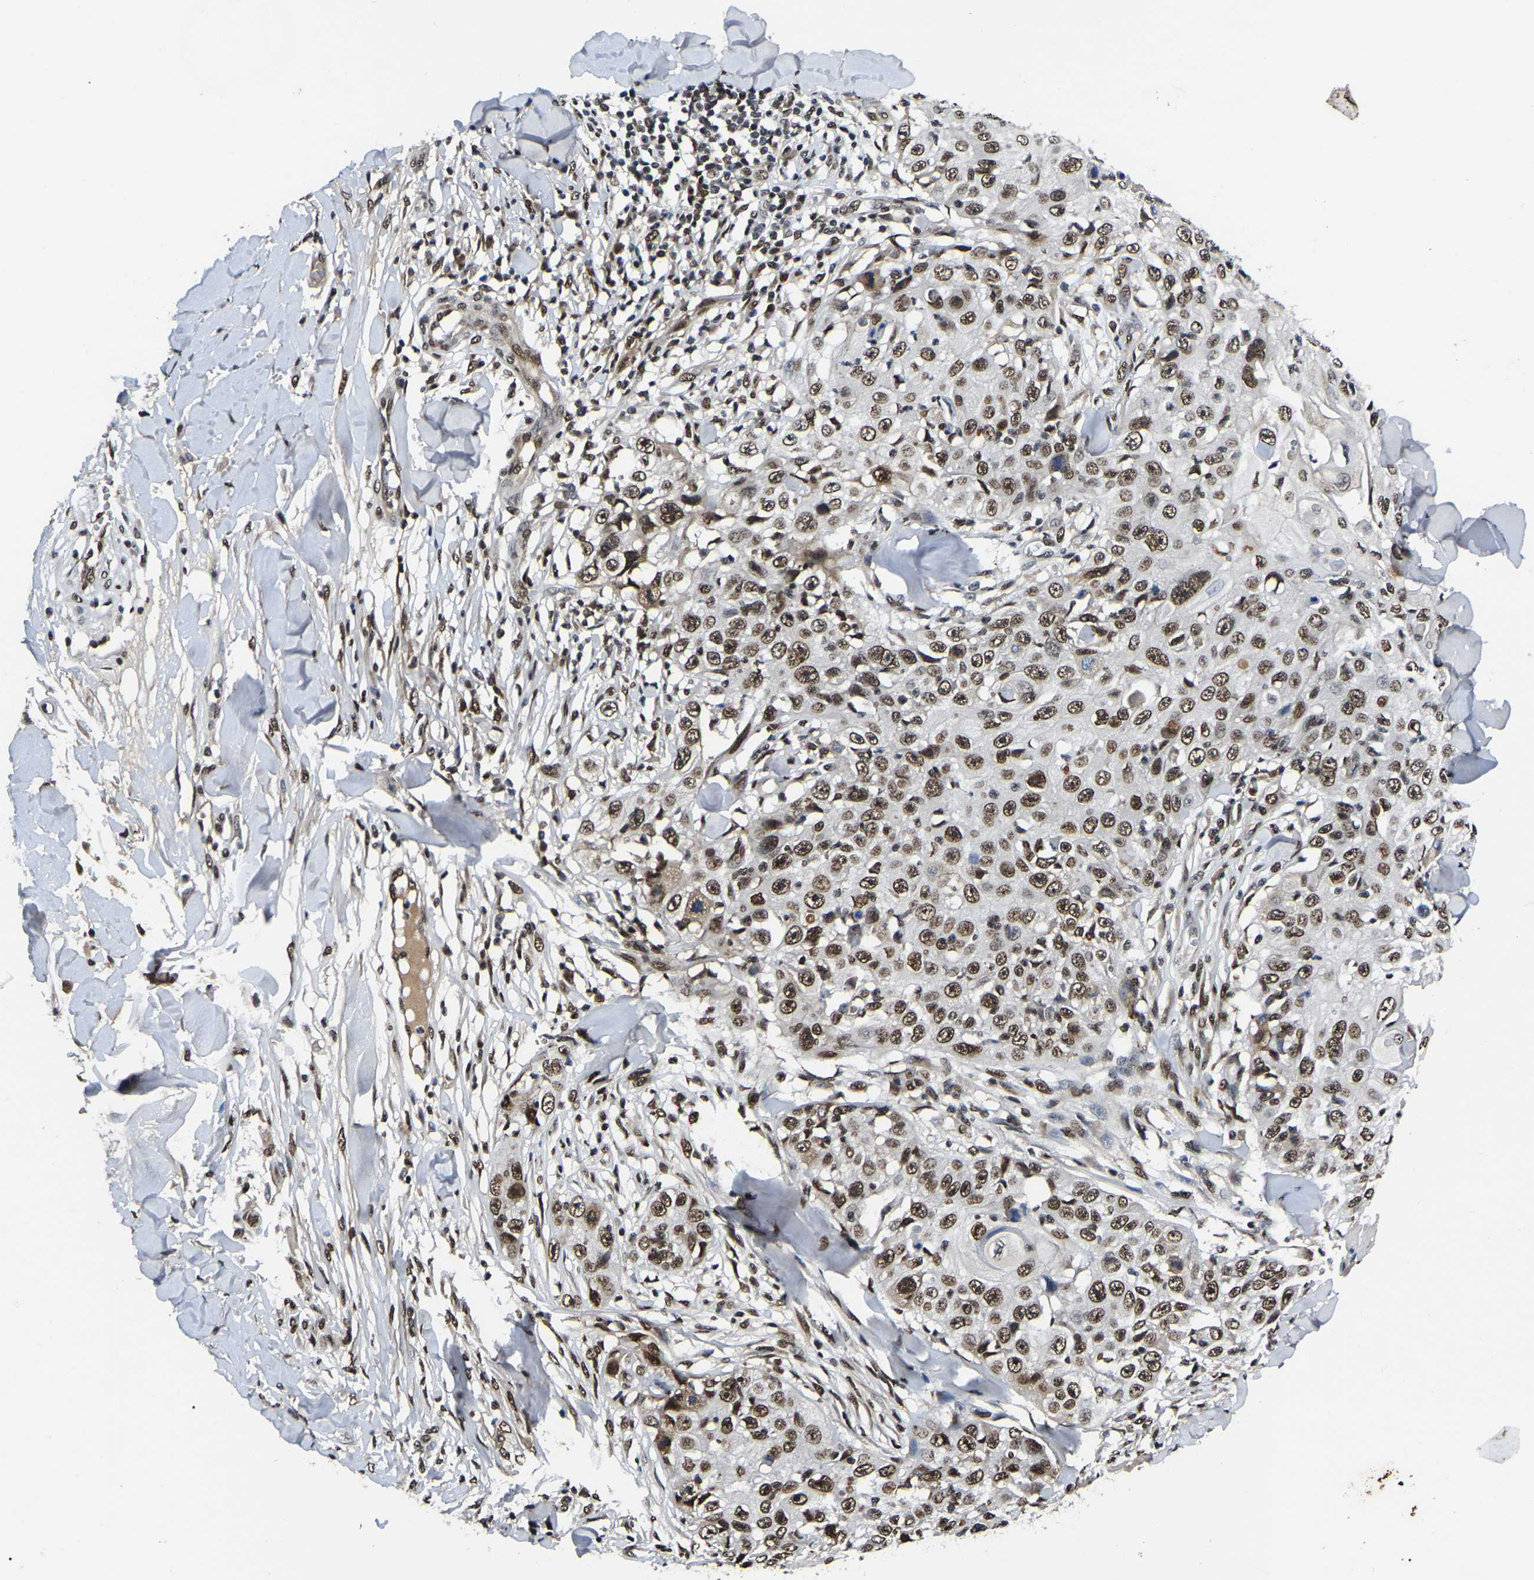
{"staining": {"intensity": "moderate", "quantity": ">75%", "location": "nuclear"}, "tissue": "skin cancer", "cell_type": "Tumor cells", "image_type": "cancer", "snomed": [{"axis": "morphology", "description": "Squamous cell carcinoma, NOS"}, {"axis": "topography", "description": "Skin"}], "caption": "A brown stain highlights moderate nuclear expression of a protein in human squamous cell carcinoma (skin) tumor cells.", "gene": "TRIM35", "patient": {"sex": "male", "age": 86}}